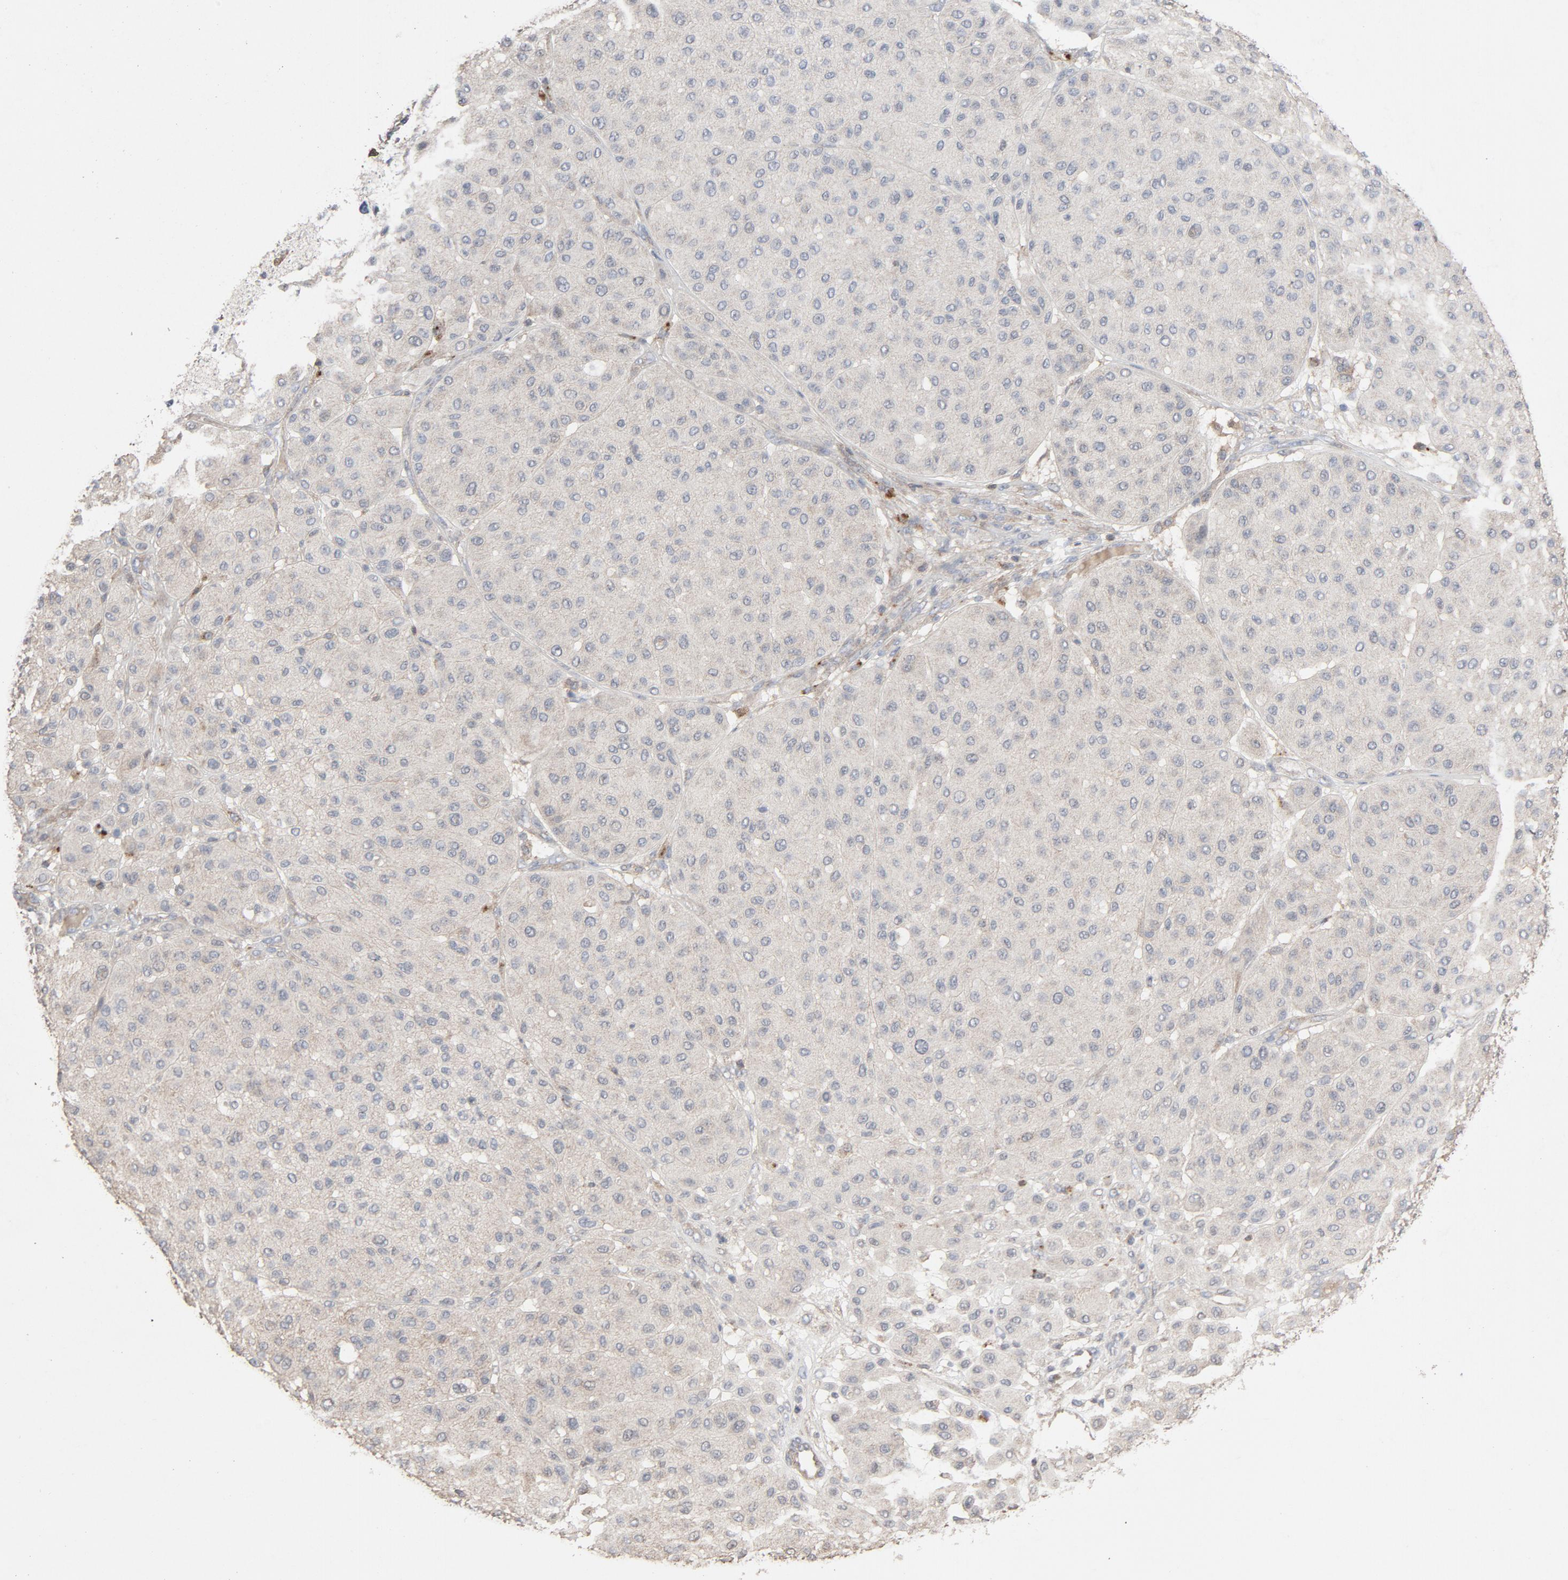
{"staining": {"intensity": "weak", "quantity": "<25%", "location": "cytoplasmic/membranous"}, "tissue": "melanoma", "cell_type": "Tumor cells", "image_type": "cancer", "snomed": [{"axis": "morphology", "description": "Normal tissue, NOS"}, {"axis": "morphology", "description": "Malignant melanoma, Metastatic site"}, {"axis": "topography", "description": "Skin"}], "caption": "IHC micrograph of human malignant melanoma (metastatic site) stained for a protein (brown), which demonstrates no positivity in tumor cells.", "gene": "CDK6", "patient": {"sex": "male", "age": 41}}